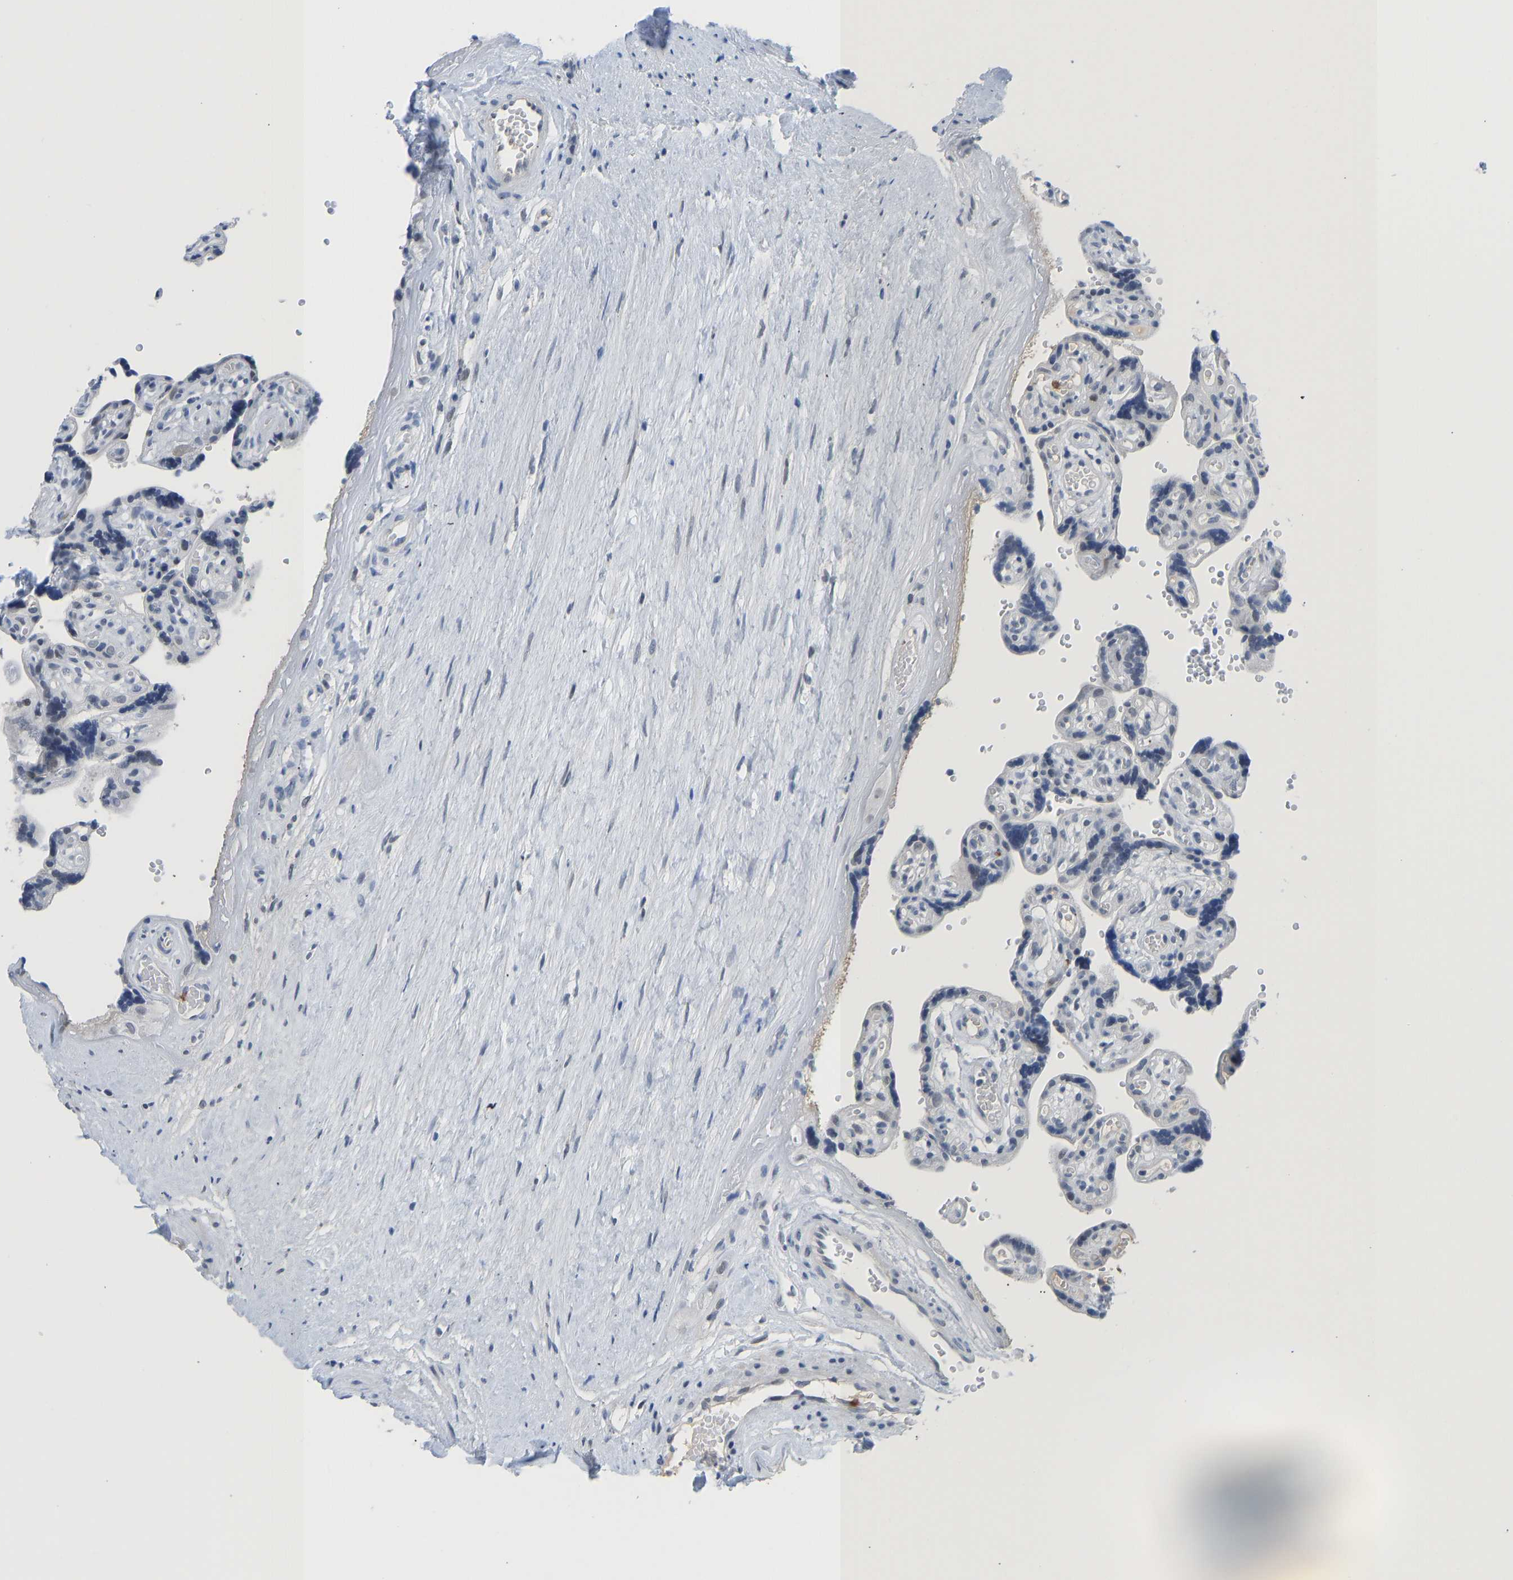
{"staining": {"intensity": "negative", "quantity": "none", "location": "none"}, "tissue": "placenta", "cell_type": "Decidual cells", "image_type": "normal", "snomed": [{"axis": "morphology", "description": "Normal tissue, NOS"}, {"axis": "topography", "description": "Placenta"}], "caption": "Protein analysis of unremarkable placenta exhibits no significant staining in decidual cells.", "gene": "TXNDC2", "patient": {"sex": "female", "age": 30}}